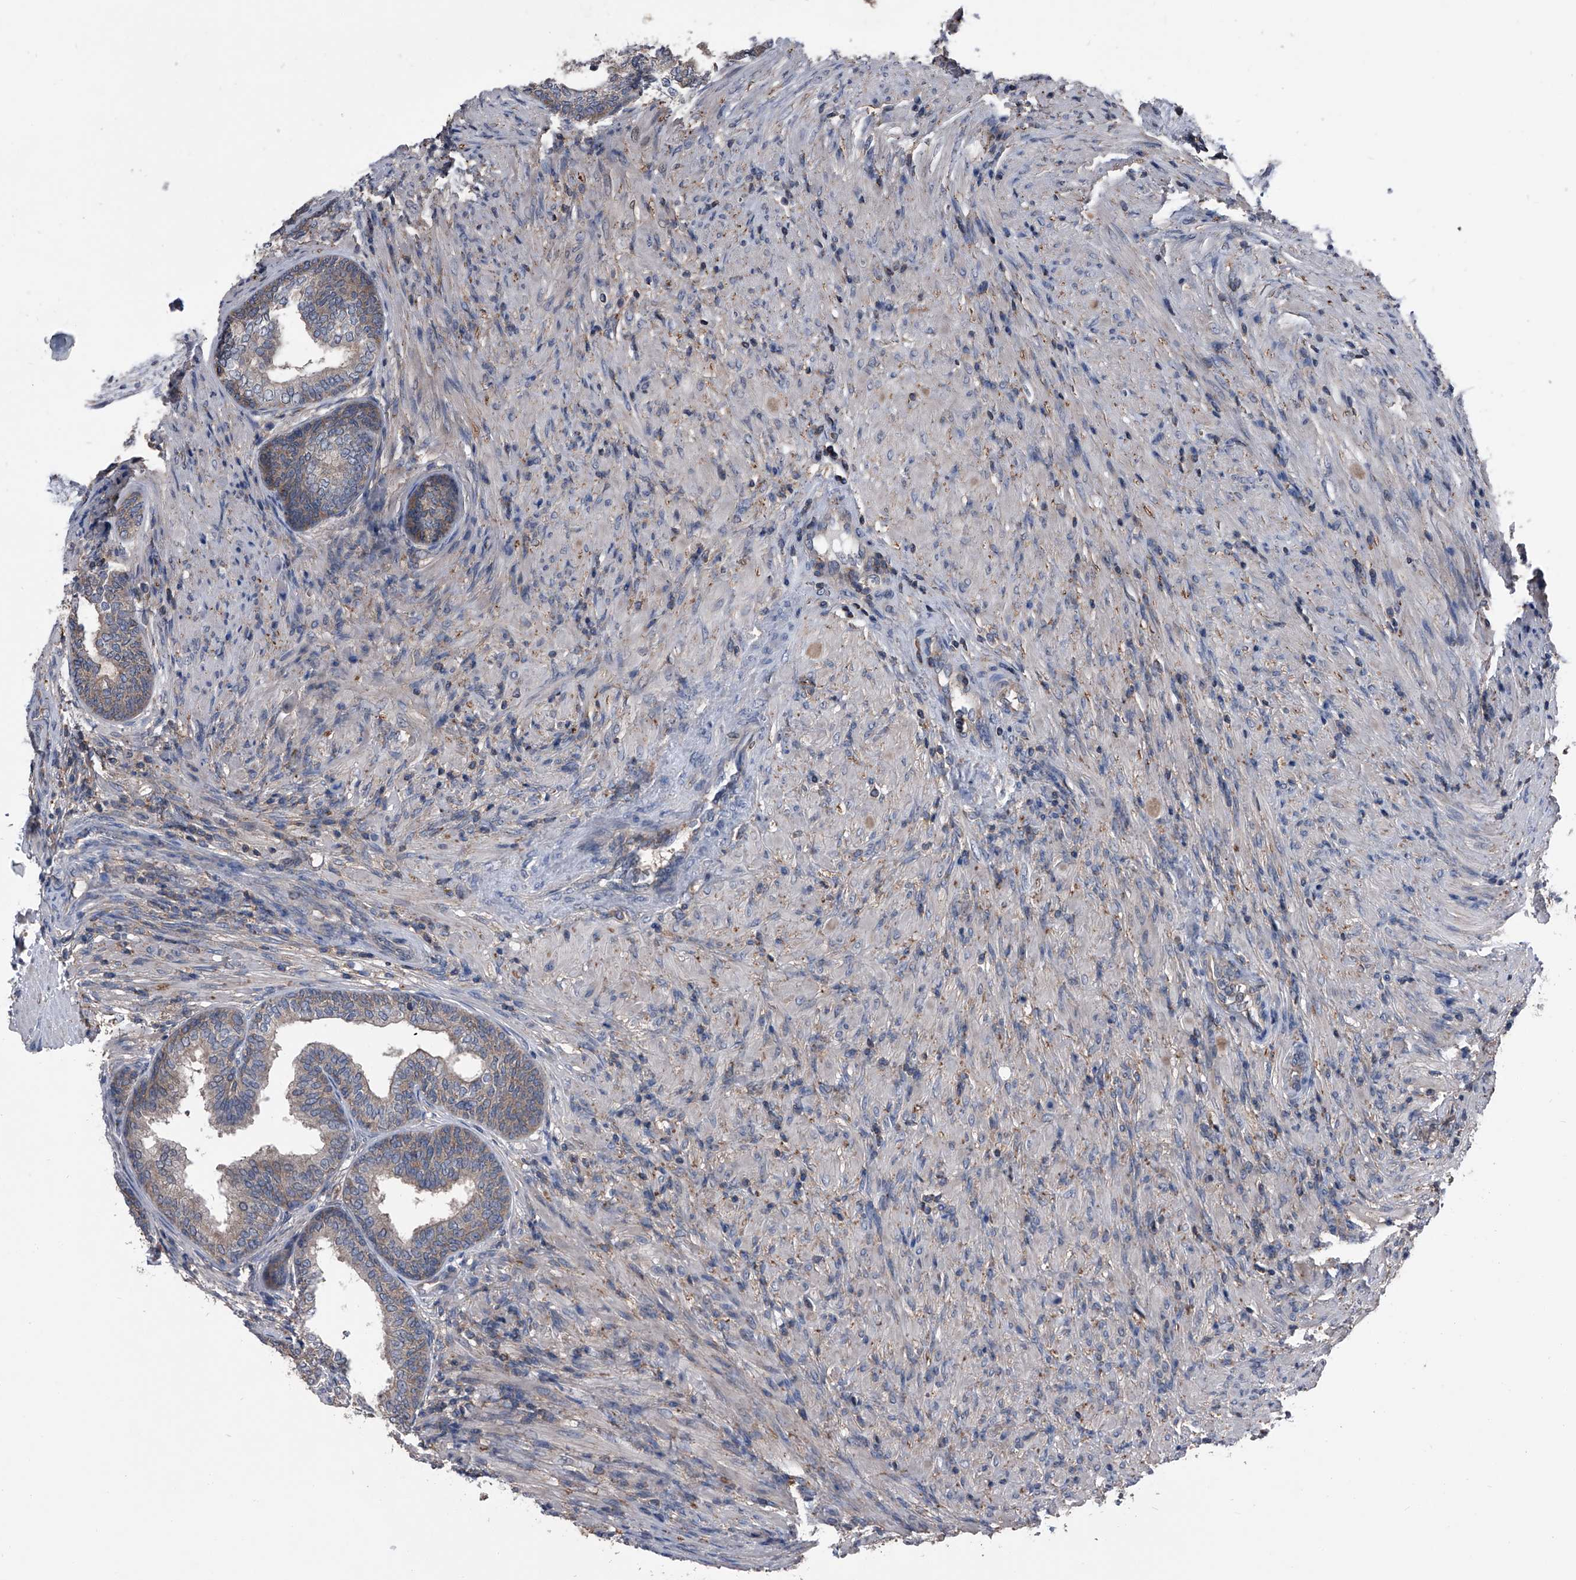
{"staining": {"intensity": "weak", "quantity": "25%-75%", "location": "cytoplasmic/membranous"}, "tissue": "prostate", "cell_type": "Glandular cells", "image_type": "normal", "snomed": [{"axis": "morphology", "description": "Normal tissue, NOS"}, {"axis": "topography", "description": "Prostate"}], "caption": "The immunohistochemical stain shows weak cytoplasmic/membranous staining in glandular cells of unremarkable prostate. Using DAB (brown) and hematoxylin (blue) stains, captured at high magnification using brightfield microscopy.", "gene": "PIP5K1A", "patient": {"sex": "male", "age": 76}}